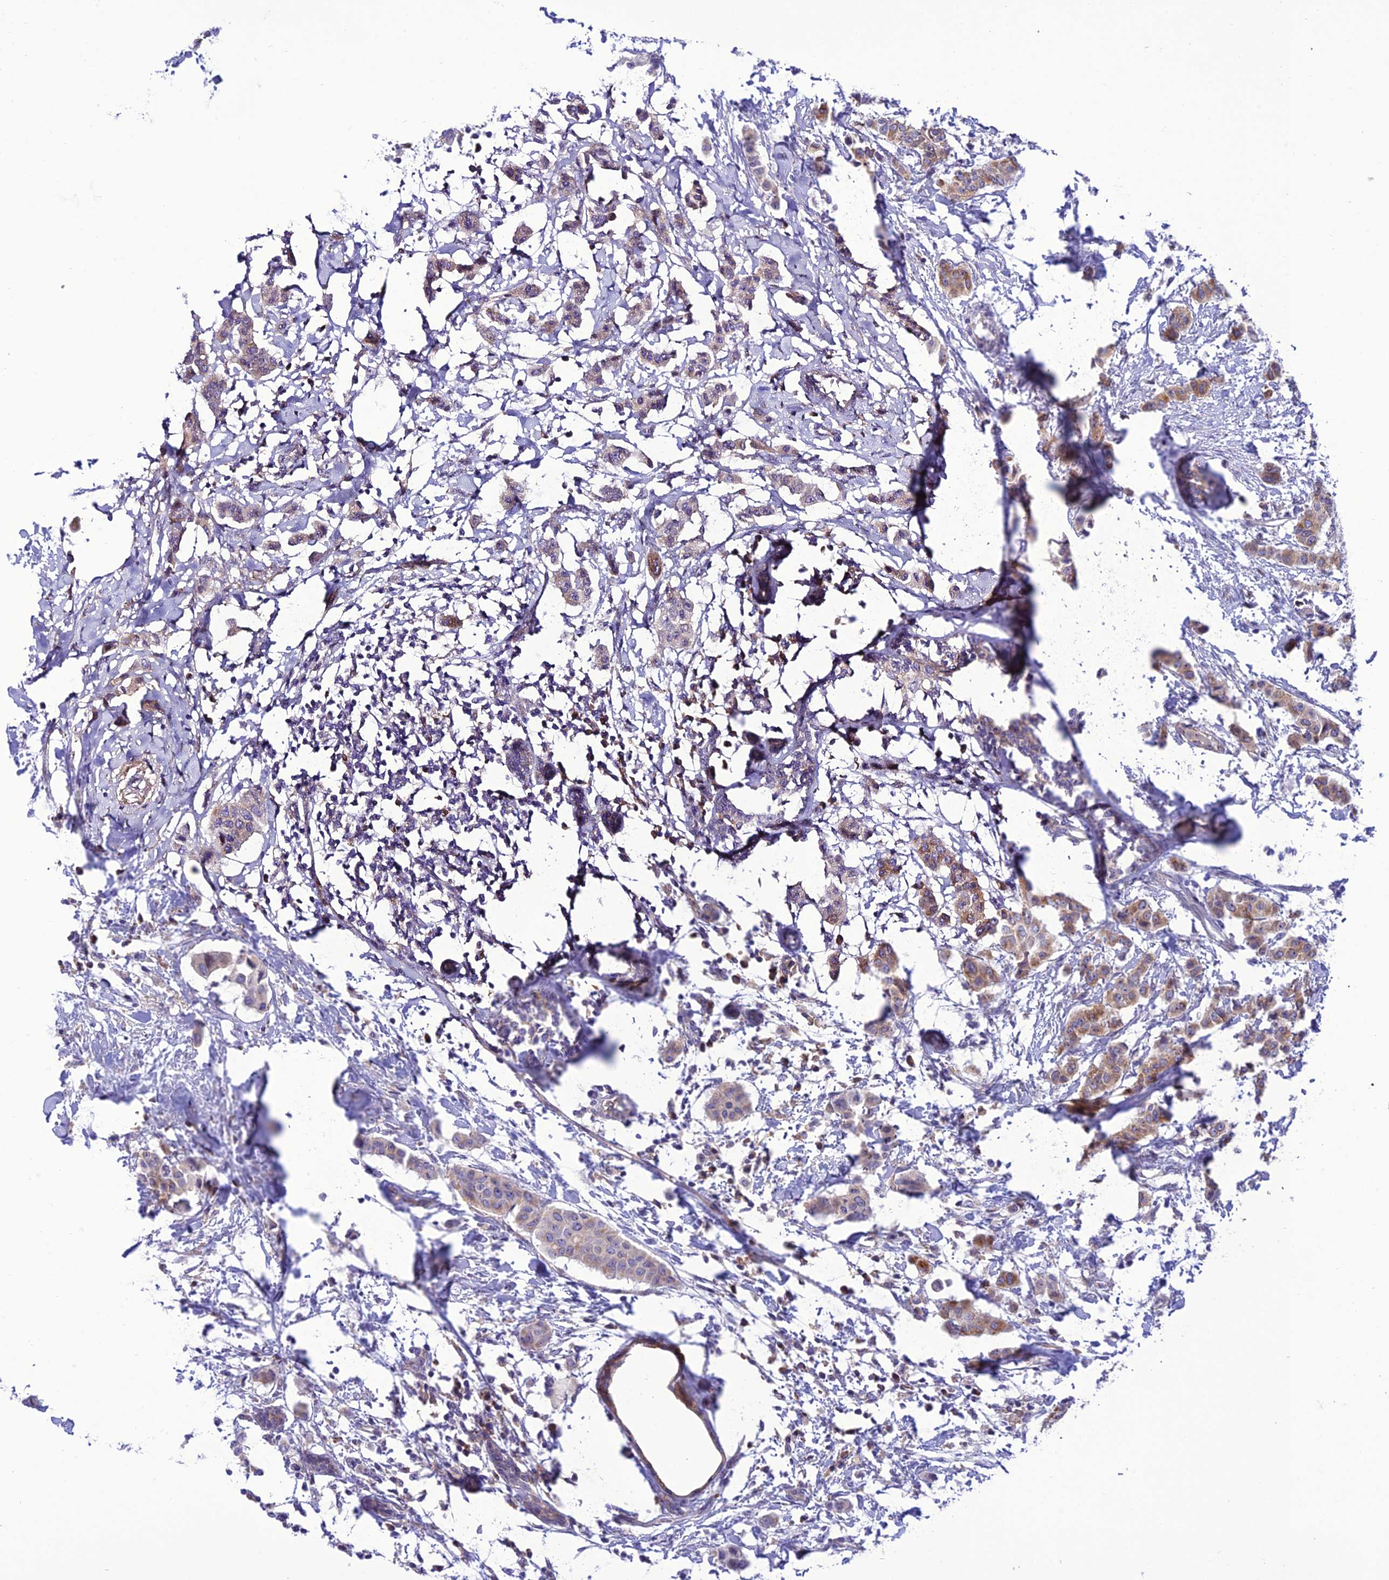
{"staining": {"intensity": "weak", "quantity": "25%-75%", "location": "cytoplasmic/membranous"}, "tissue": "breast cancer", "cell_type": "Tumor cells", "image_type": "cancer", "snomed": [{"axis": "morphology", "description": "Duct carcinoma"}, {"axis": "topography", "description": "Breast"}], "caption": "The image displays staining of breast infiltrating ductal carcinoma, revealing weak cytoplasmic/membranous protein positivity (brown color) within tumor cells. (Stains: DAB in brown, nuclei in blue, Microscopy: brightfield microscopy at high magnification).", "gene": "JMY", "patient": {"sex": "female", "age": 40}}